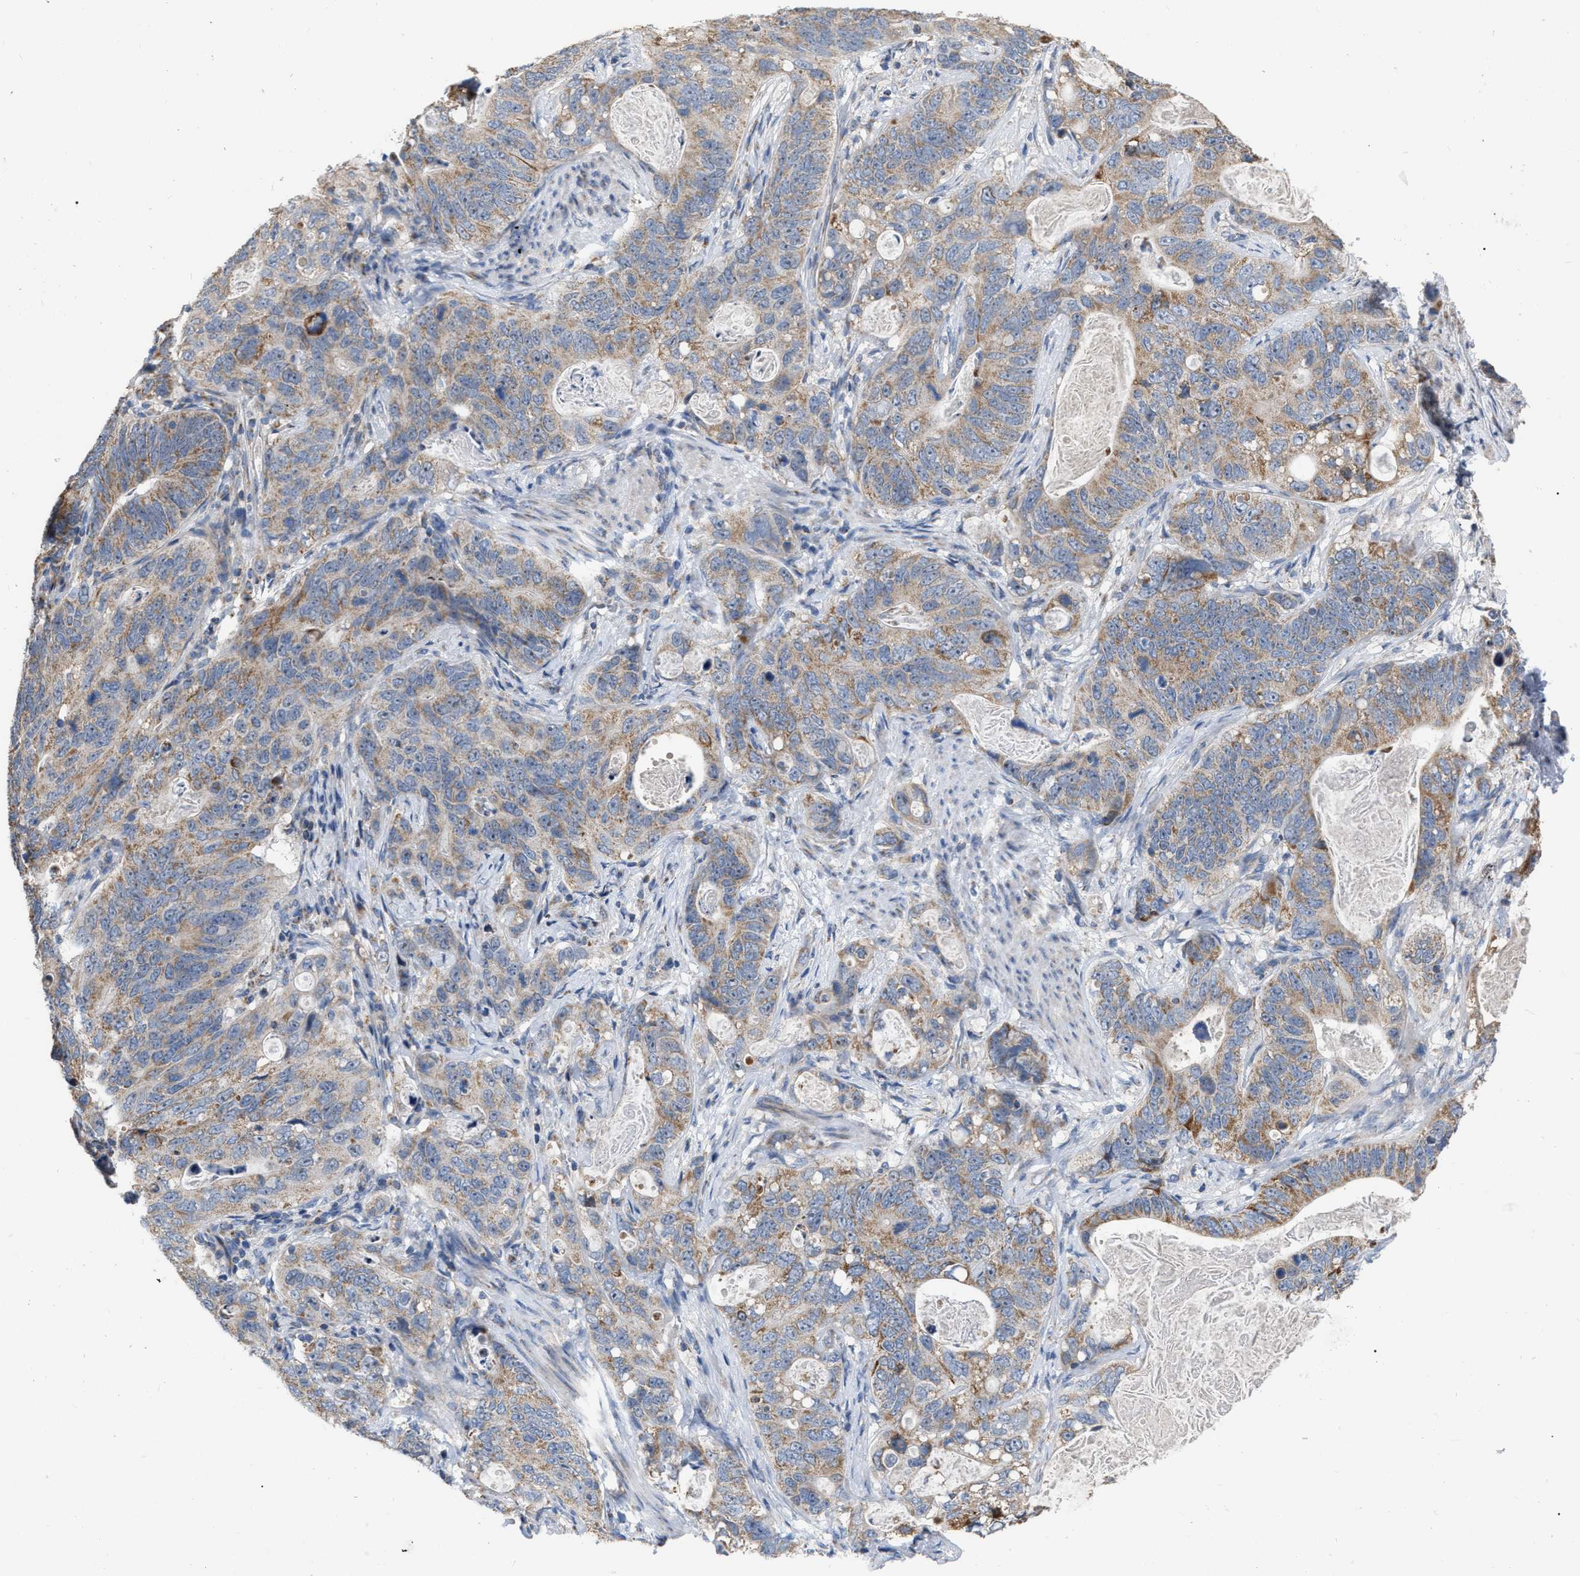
{"staining": {"intensity": "moderate", "quantity": ">75%", "location": "cytoplasmic/membranous"}, "tissue": "stomach cancer", "cell_type": "Tumor cells", "image_type": "cancer", "snomed": [{"axis": "morphology", "description": "Normal tissue, NOS"}, {"axis": "morphology", "description": "Adenocarcinoma, NOS"}, {"axis": "topography", "description": "Stomach"}], "caption": "Stomach cancer stained for a protein exhibits moderate cytoplasmic/membranous positivity in tumor cells.", "gene": "DDX56", "patient": {"sex": "female", "age": 89}}